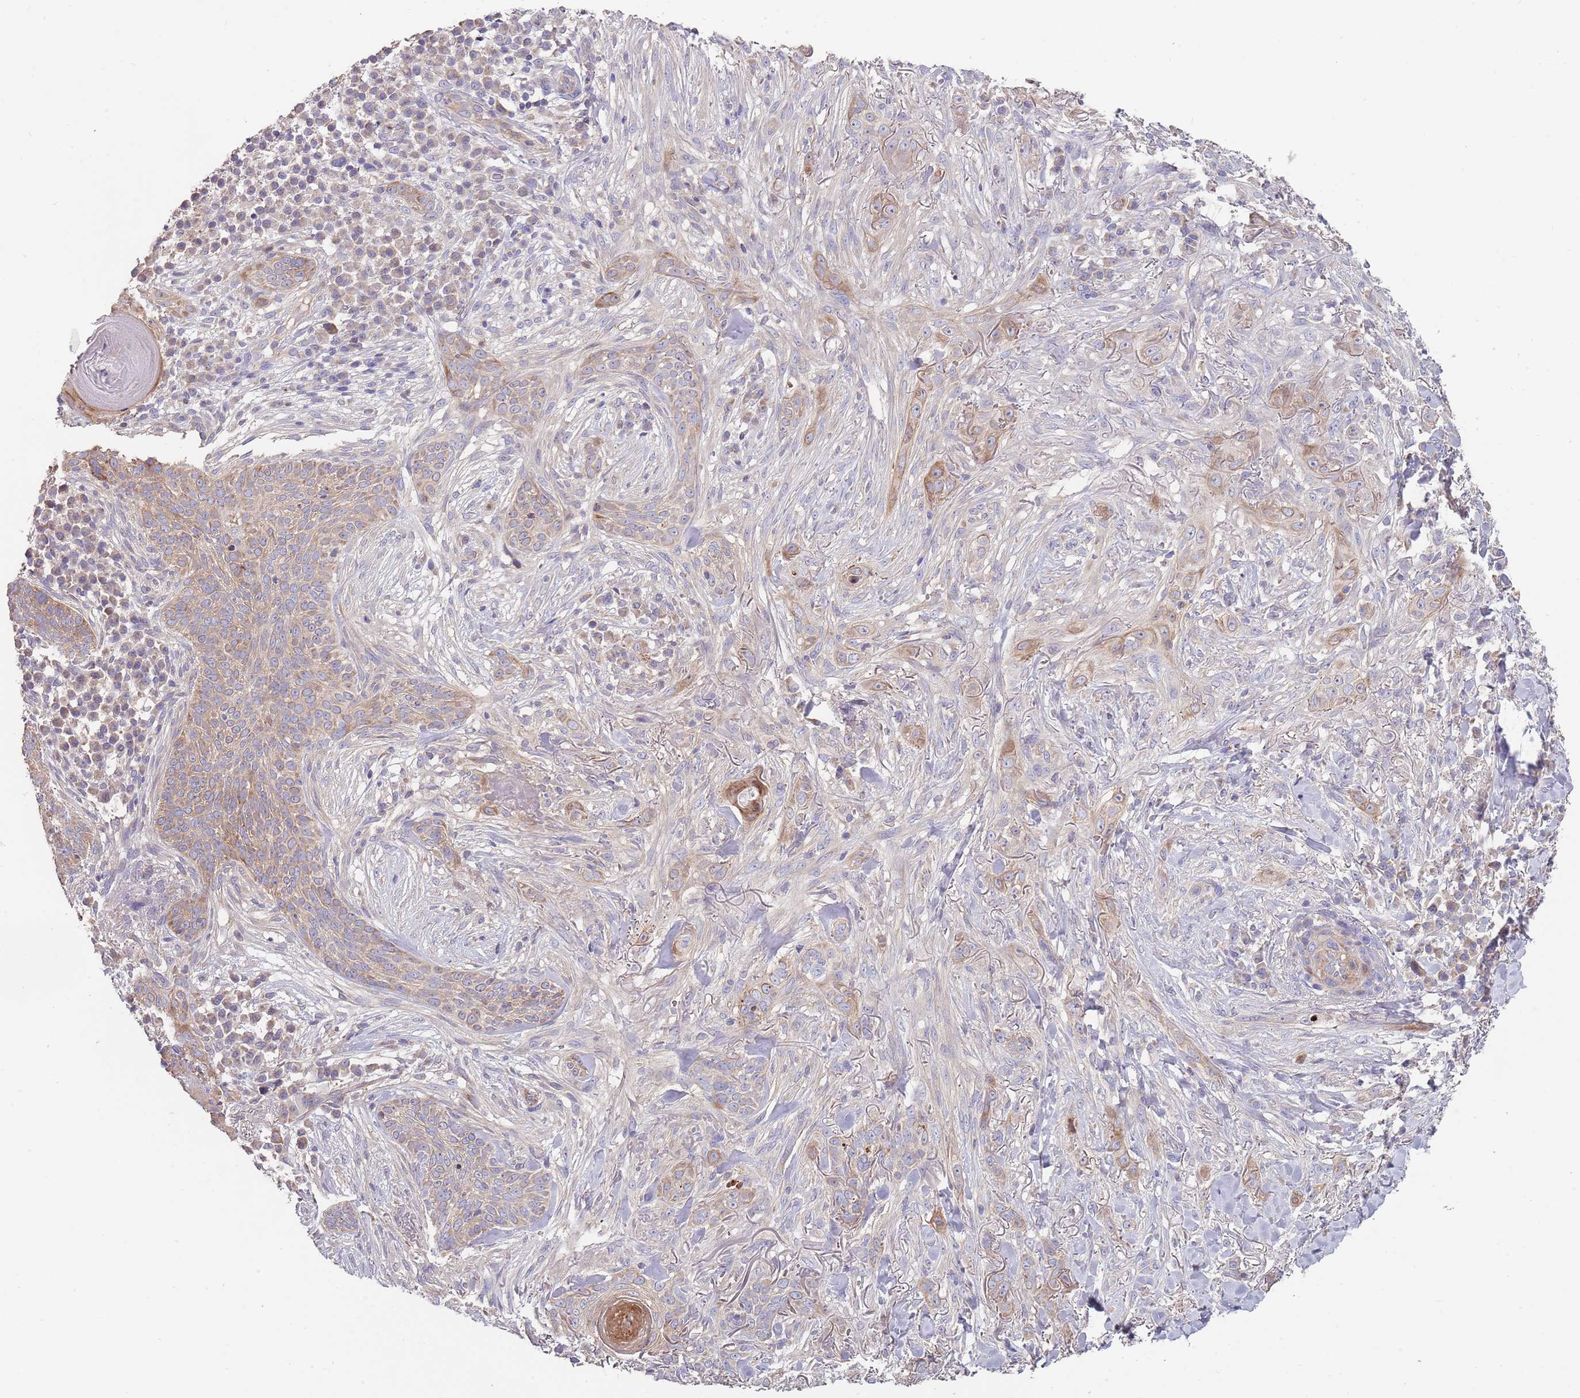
{"staining": {"intensity": "moderate", "quantity": "<25%", "location": "cytoplasmic/membranous"}, "tissue": "skin cancer", "cell_type": "Tumor cells", "image_type": "cancer", "snomed": [{"axis": "morphology", "description": "Basal cell carcinoma"}, {"axis": "topography", "description": "Skin"}], "caption": "This is a histology image of immunohistochemistry (IHC) staining of skin basal cell carcinoma, which shows moderate staining in the cytoplasmic/membranous of tumor cells.", "gene": "ABCC10", "patient": {"sex": "male", "age": 72}}